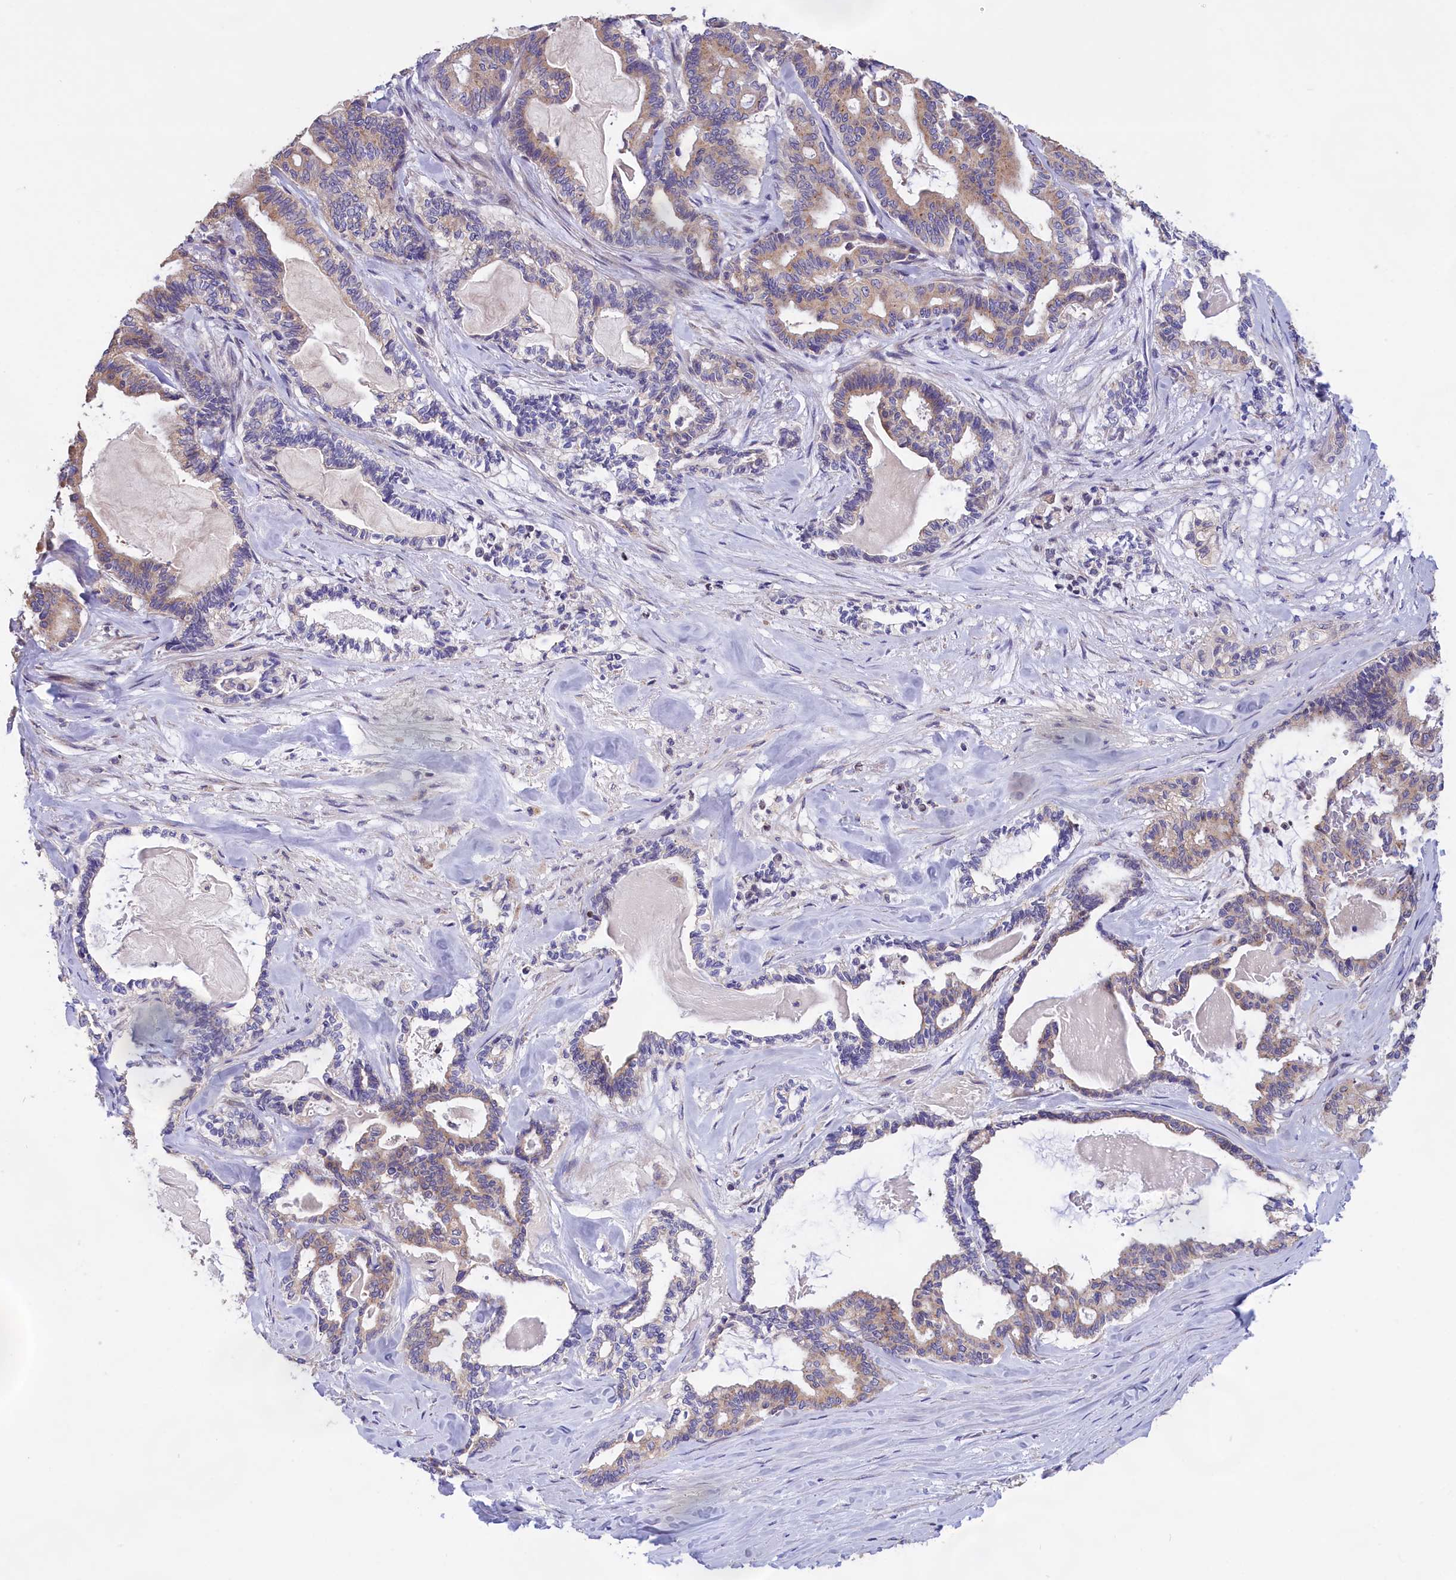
{"staining": {"intensity": "moderate", "quantity": "25%-75%", "location": "cytoplasmic/membranous"}, "tissue": "pancreatic cancer", "cell_type": "Tumor cells", "image_type": "cancer", "snomed": [{"axis": "morphology", "description": "Adenocarcinoma, NOS"}, {"axis": "topography", "description": "Pancreas"}], "caption": "This histopathology image exhibits pancreatic cancer stained with immunohistochemistry (IHC) to label a protein in brown. The cytoplasmic/membranous of tumor cells show moderate positivity for the protein. Nuclei are counter-stained blue.", "gene": "CYP2U1", "patient": {"sex": "male", "age": 63}}